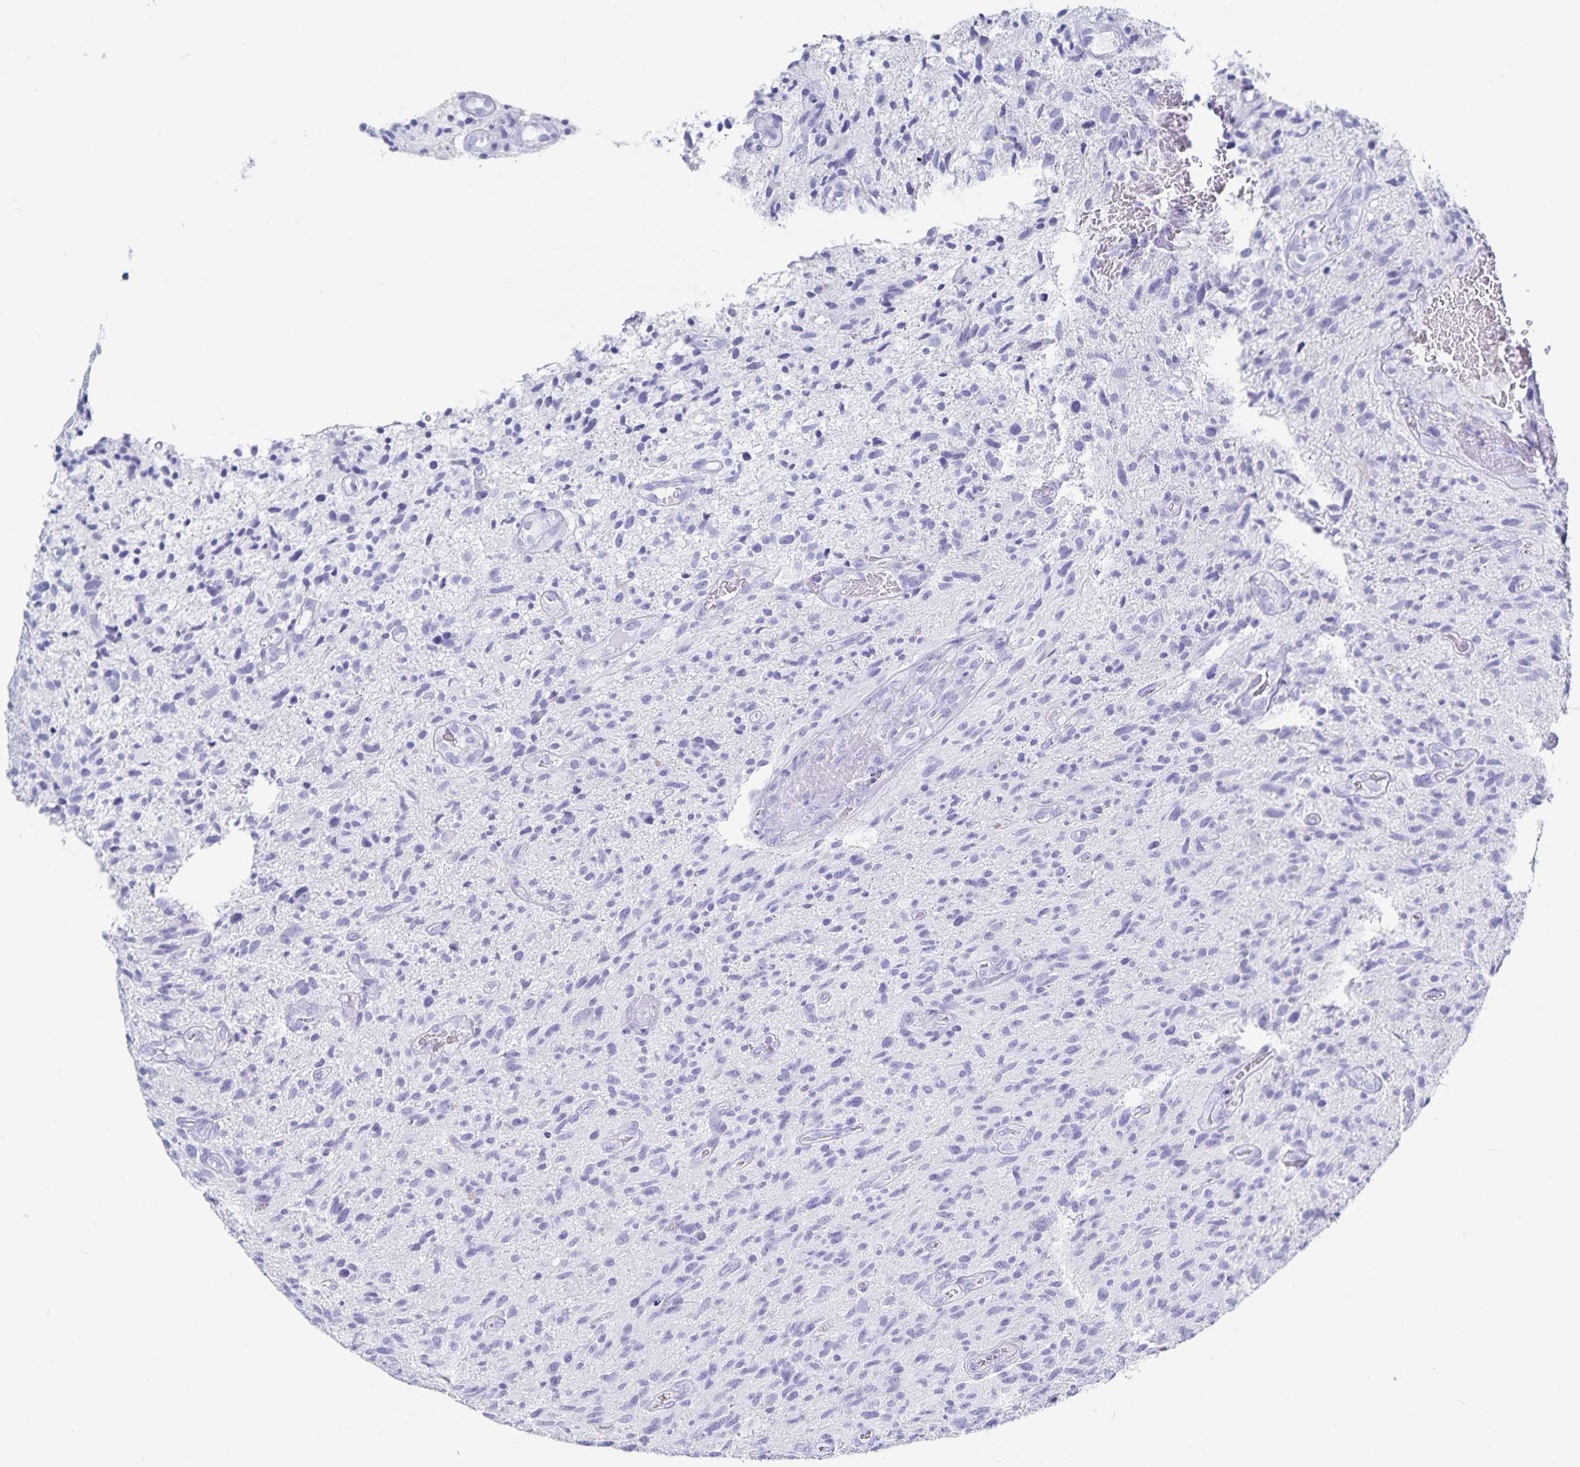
{"staining": {"intensity": "negative", "quantity": "none", "location": "none"}, "tissue": "glioma", "cell_type": "Tumor cells", "image_type": "cancer", "snomed": [{"axis": "morphology", "description": "Glioma, malignant, High grade"}, {"axis": "topography", "description": "Brain"}], "caption": "This is an immunohistochemistry (IHC) histopathology image of human glioma. There is no positivity in tumor cells.", "gene": "C19orf73", "patient": {"sex": "male", "age": 75}}